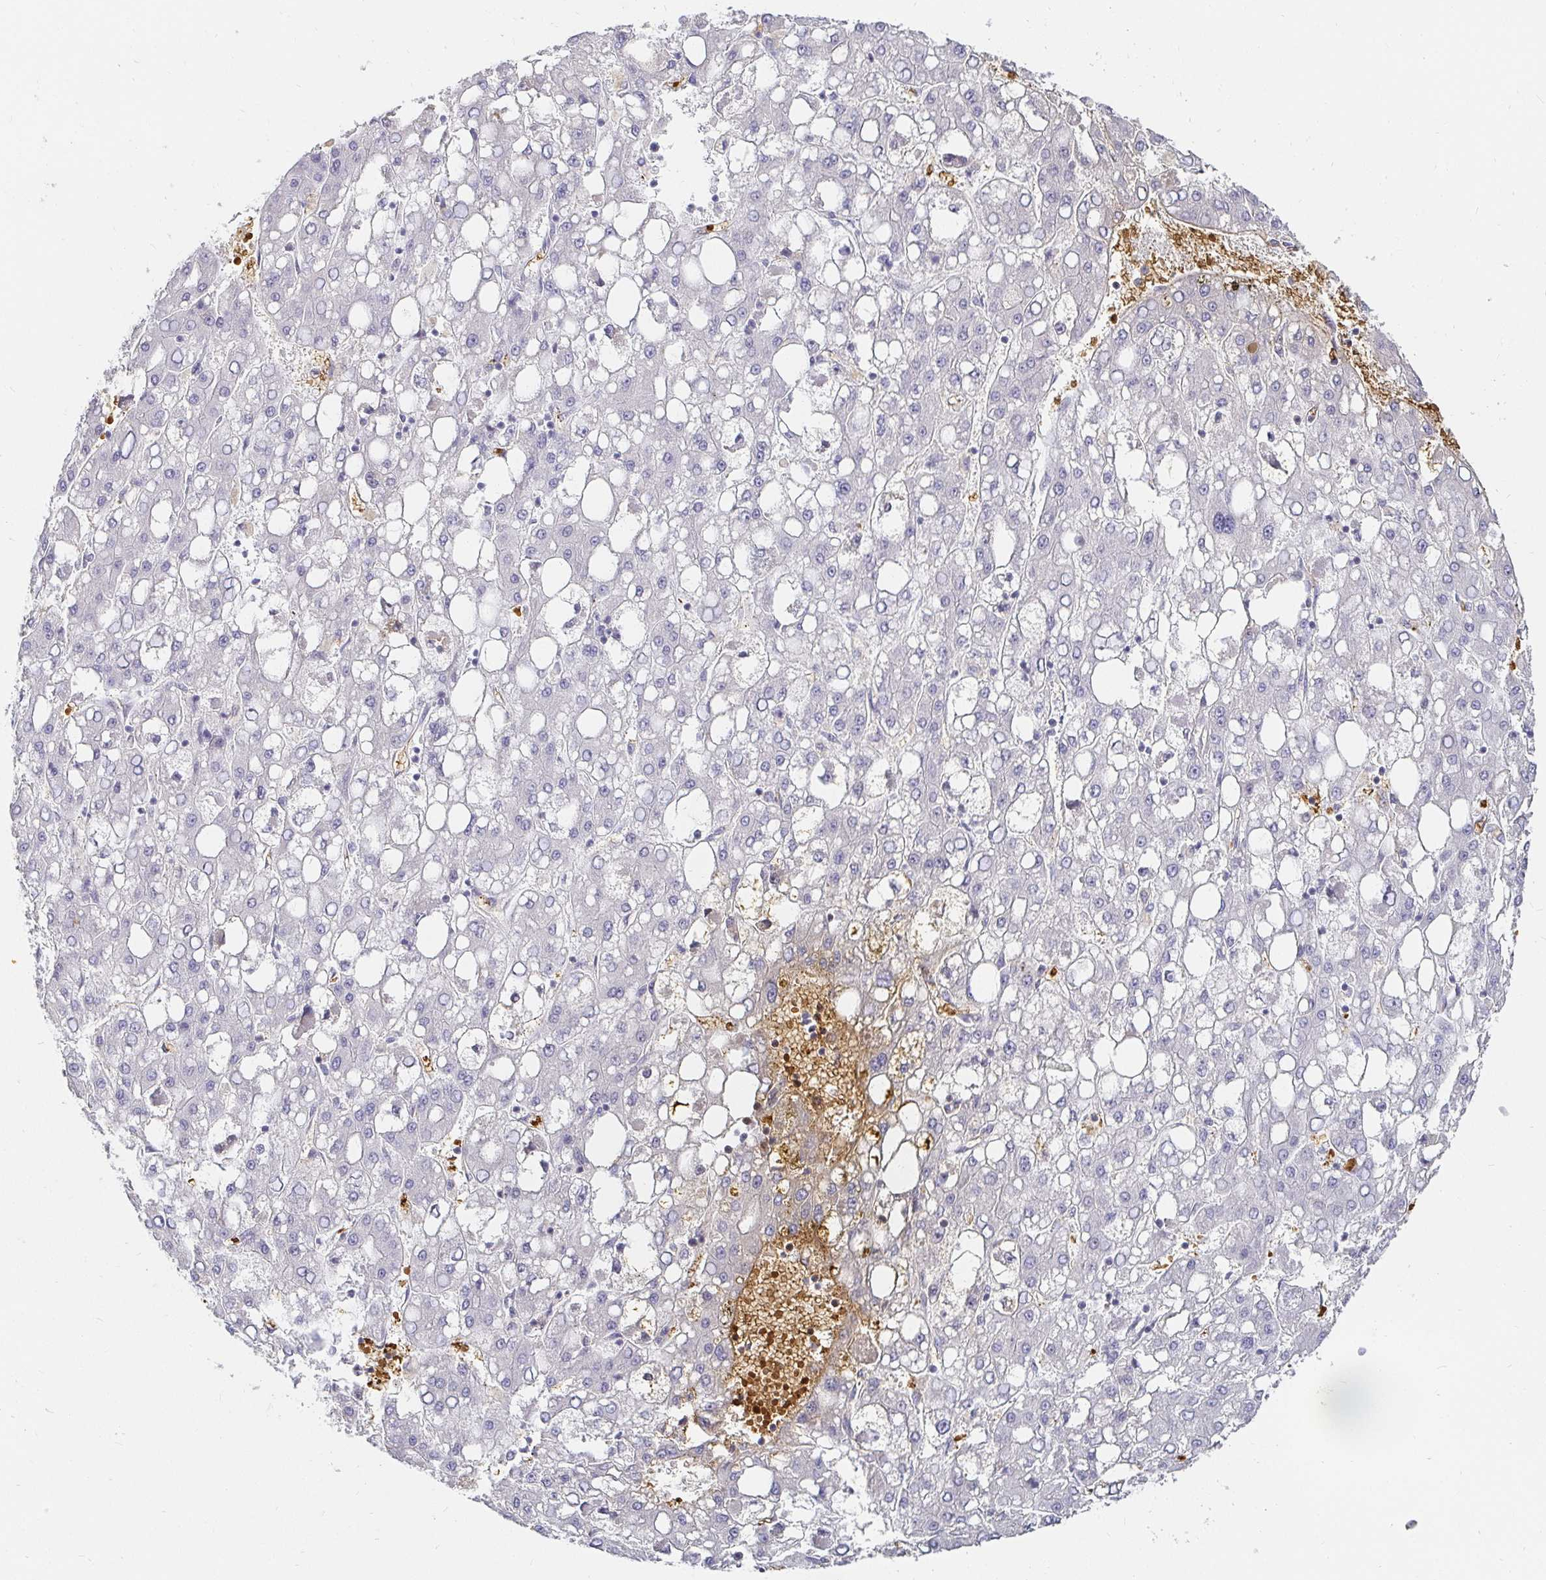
{"staining": {"intensity": "negative", "quantity": "none", "location": "none"}, "tissue": "liver cancer", "cell_type": "Tumor cells", "image_type": "cancer", "snomed": [{"axis": "morphology", "description": "Carcinoma, Hepatocellular, NOS"}, {"axis": "topography", "description": "Liver"}], "caption": "Immunohistochemistry (IHC) photomicrograph of neoplastic tissue: human liver cancer stained with DAB demonstrates no significant protein positivity in tumor cells. The staining is performed using DAB brown chromogen with nuclei counter-stained in using hematoxylin.", "gene": "FGF21", "patient": {"sex": "male", "age": 65}}